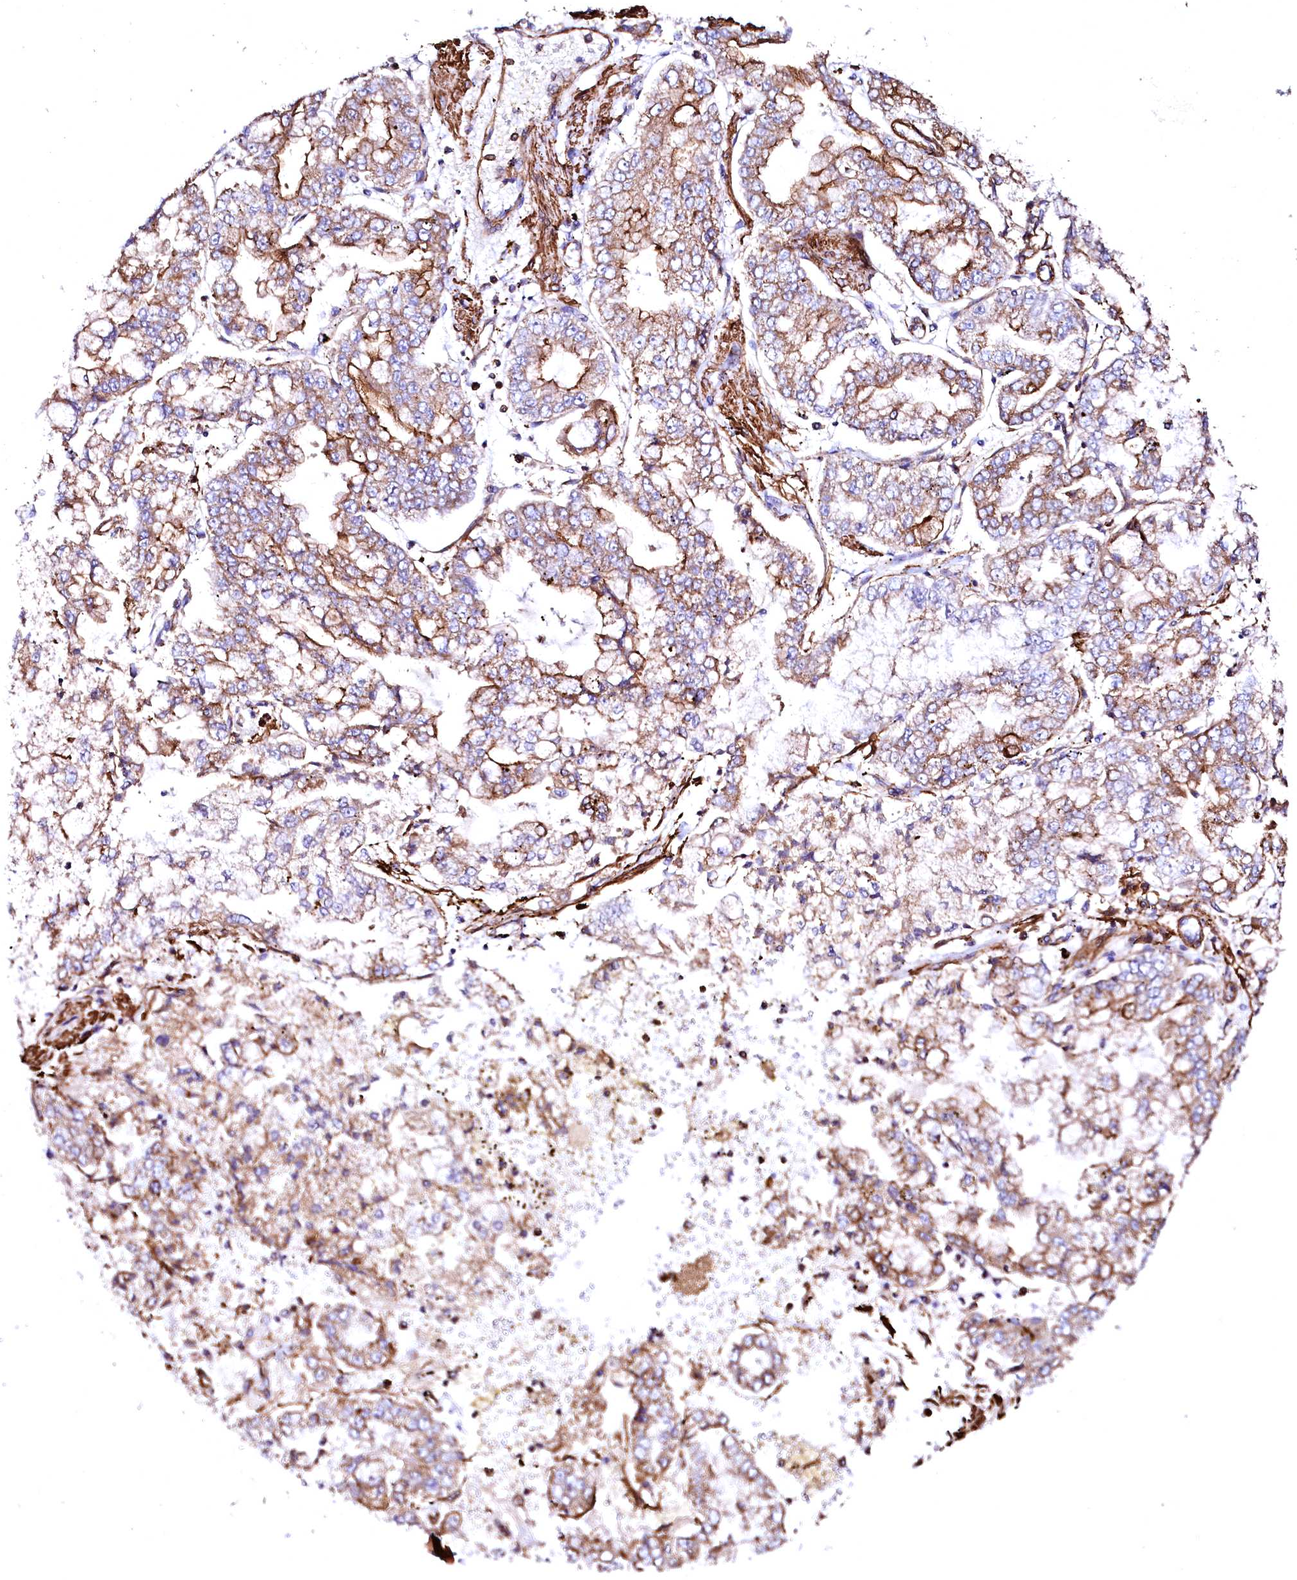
{"staining": {"intensity": "strong", "quantity": ">75%", "location": "cytoplasmic/membranous"}, "tissue": "stomach cancer", "cell_type": "Tumor cells", "image_type": "cancer", "snomed": [{"axis": "morphology", "description": "Adenocarcinoma, NOS"}, {"axis": "topography", "description": "Stomach"}], "caption": "Human stomach cancer (adenocarcinoma) stained with a protein marker shows strong staining in tumor cells.", "gene": "GPR176", "patient": {"sex": "male", "age": 76}}